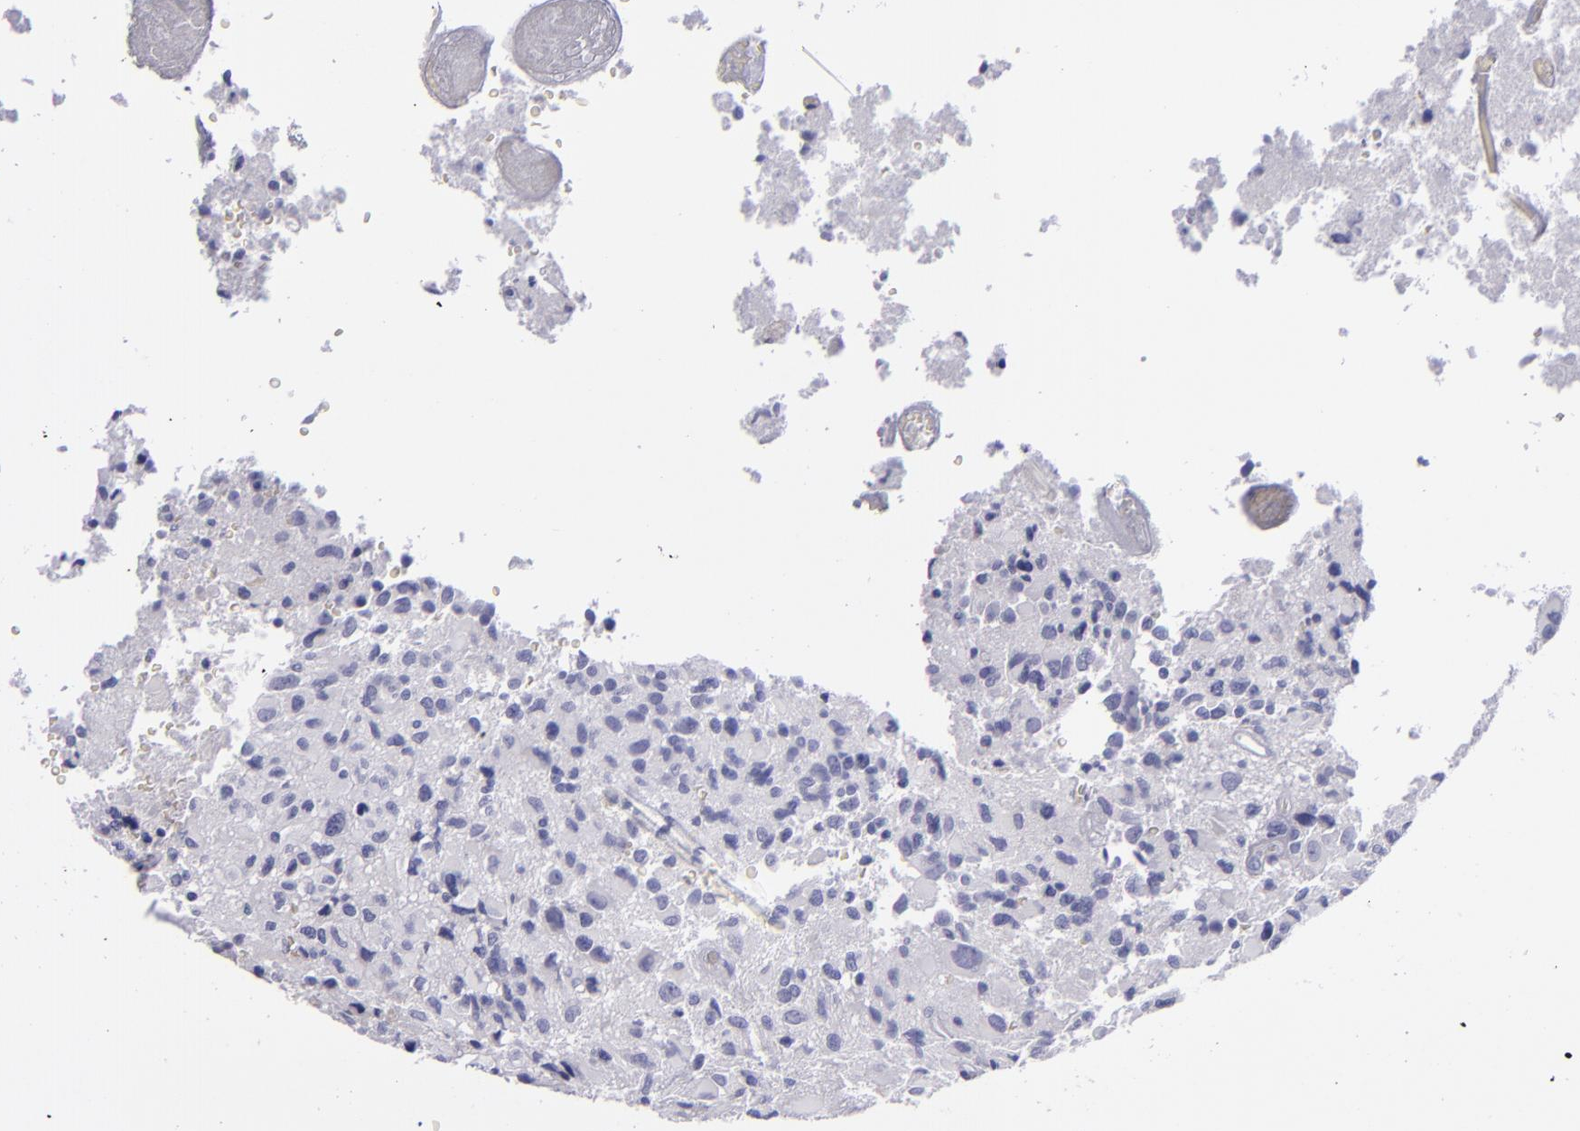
{"staining": {"intensity": "negative", "quantity": "none", "location": "none"}, "tissue": "glioma", "cell_type": "Tumor cells", "image_type": "cancer", "snomed": [{"axis": "morphology", "description": "Glioma, malignant, High grade"}, {"axis": "topography", "description": "Brain"}], "caption": "The histopathology image reveals no staining of tumor cells in malignant glioma (high-grade).", "gene": "CD22", "patient": {"sex": "male", "age": 69}}